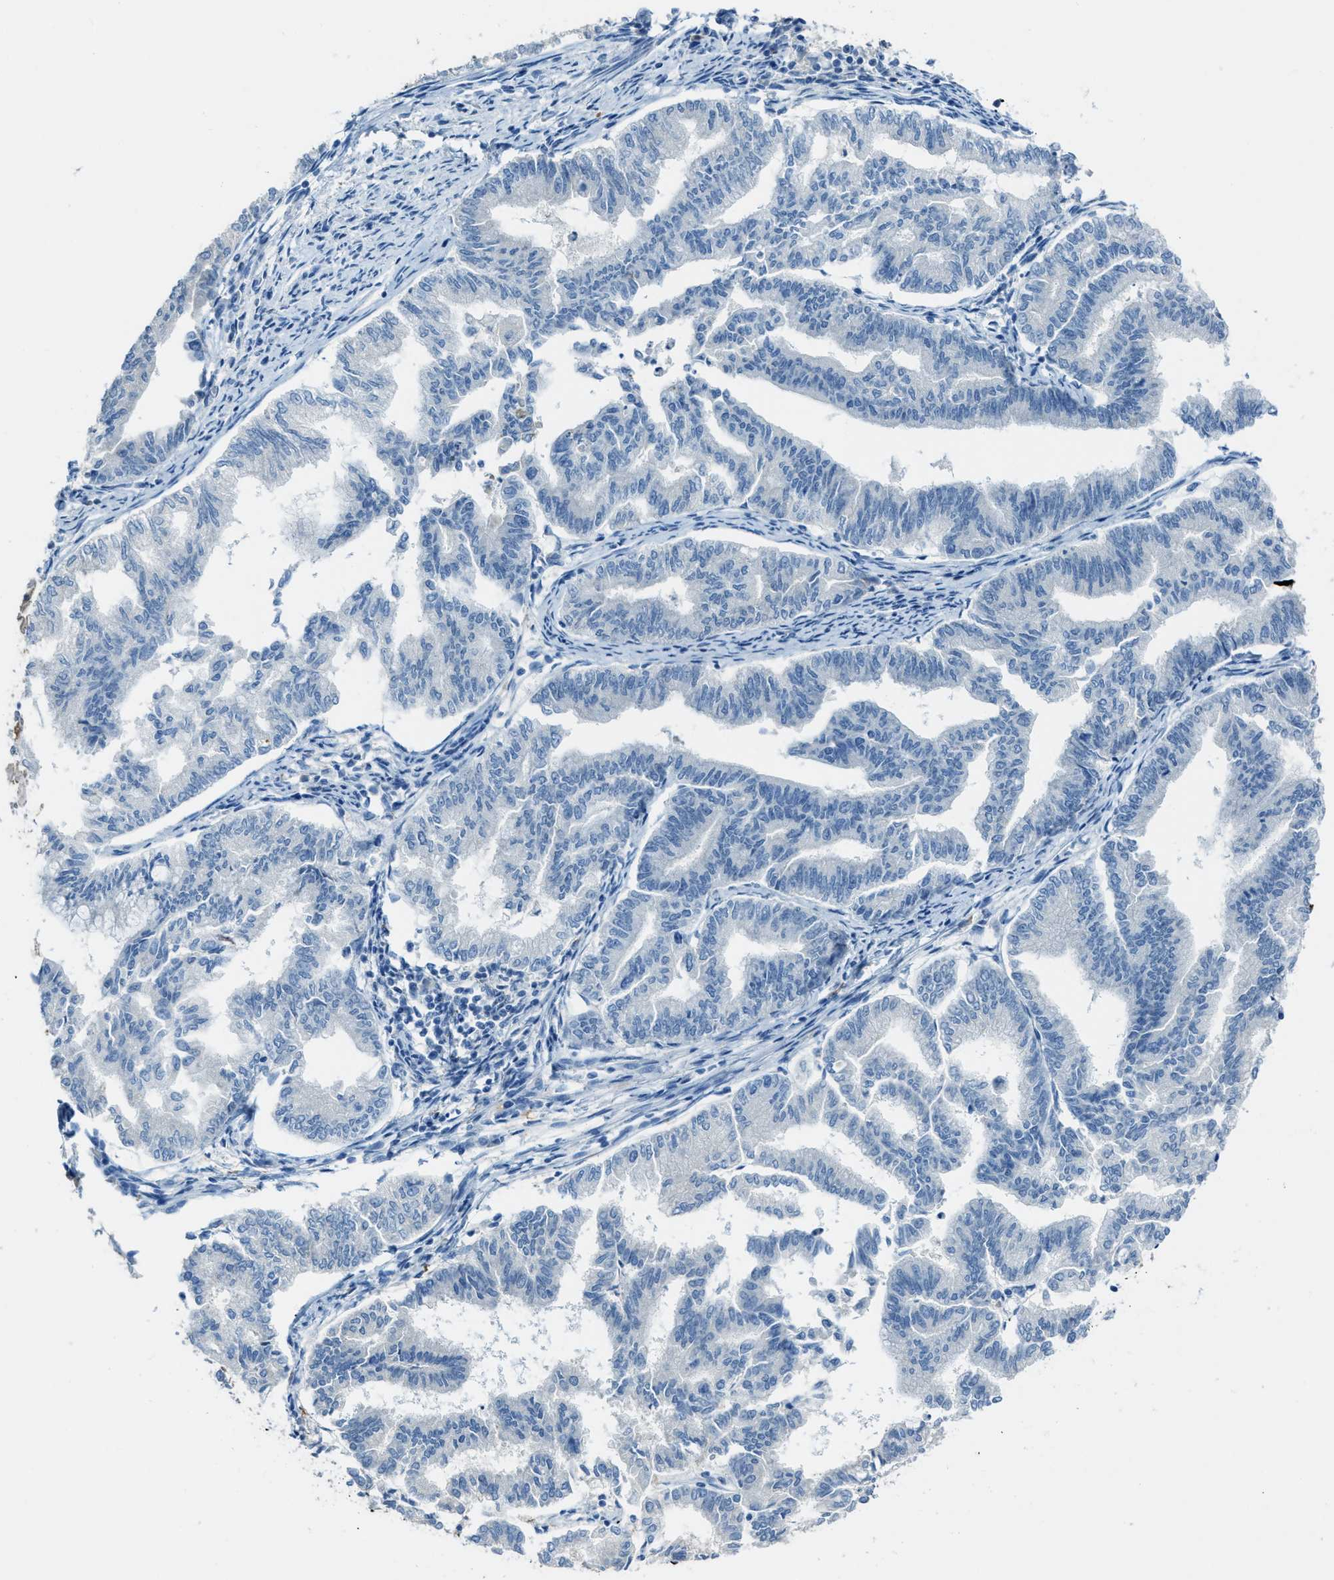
{"staining": {"intensity": "negative", "quantity": "none", "location": "none"}, "tissue": "endometrial cancer", "cell_type": "Tumor cells", "image_type": "cancer", "snomed": [{"axis": "morphology", "description": "Adenocarcinoma, NOS"}, {"axis": "topography", "description": "Endometrium"}], "caption": "This photomicrograph is of endometrial adenocarcinoma stained with IHC to label a protein in brown with the nuclei are counter-stained blue. There is no staining in tumor cells.", "gene": "CDON", "patient": {"sex": "female", "age": 79}}